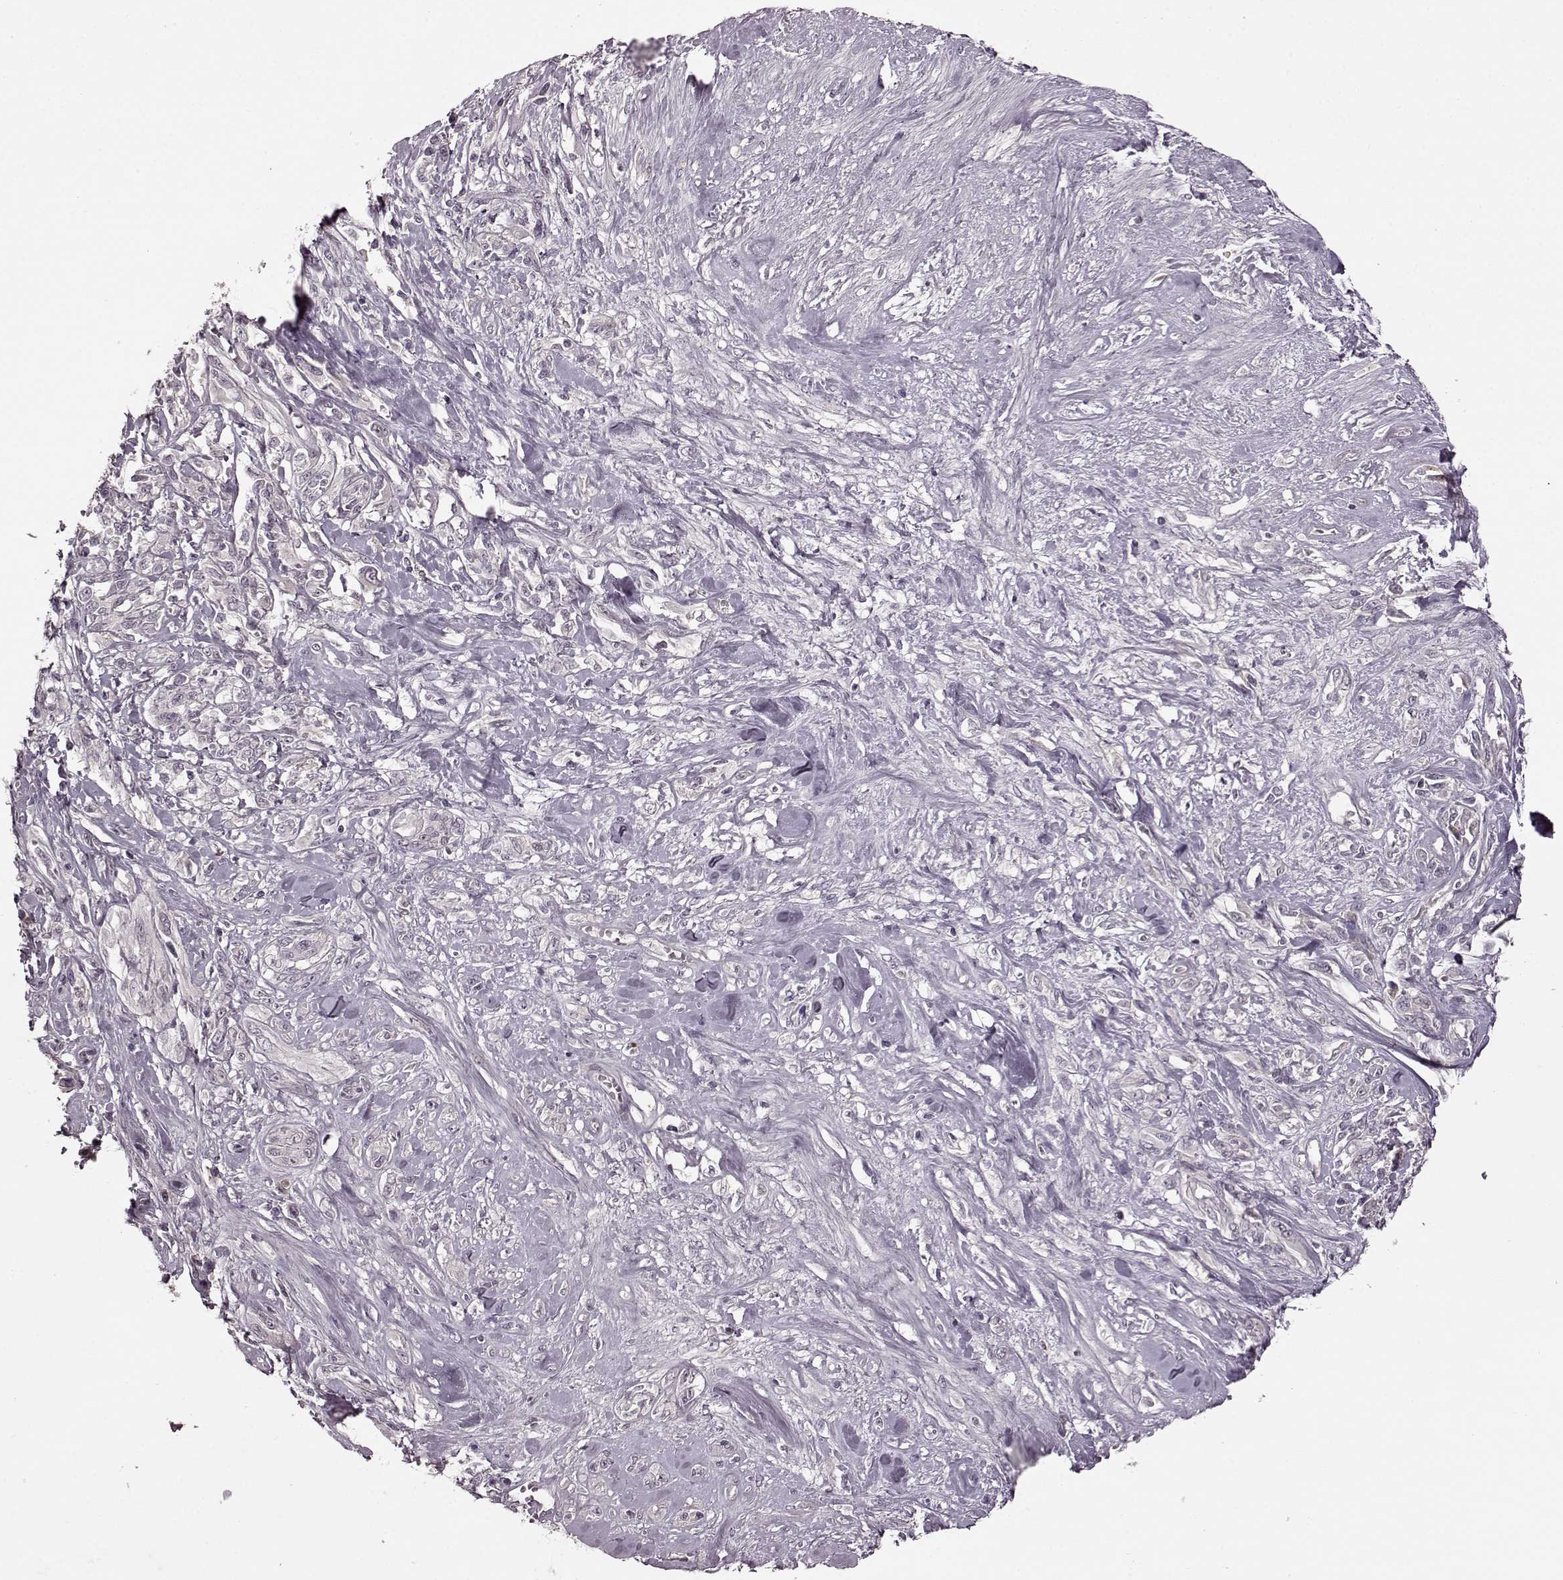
{"staining": {"intensity": "negative", "quantity": "none", "location": "none"}, "tissue": "melanoma", "cell_type": "Tumor cells", "image_type": "cancer", "snomed": [{"axis": "morphology", "description": "Malignant melanoma, NOS"}, {"axis": "topography", "description": "Skin"}], "caption": "Photomicrograph shows no significant protein positivity in tumor cells of melanoma.", "gene": "CNGA3", "patient": {"sex": "female", "age": 91}}